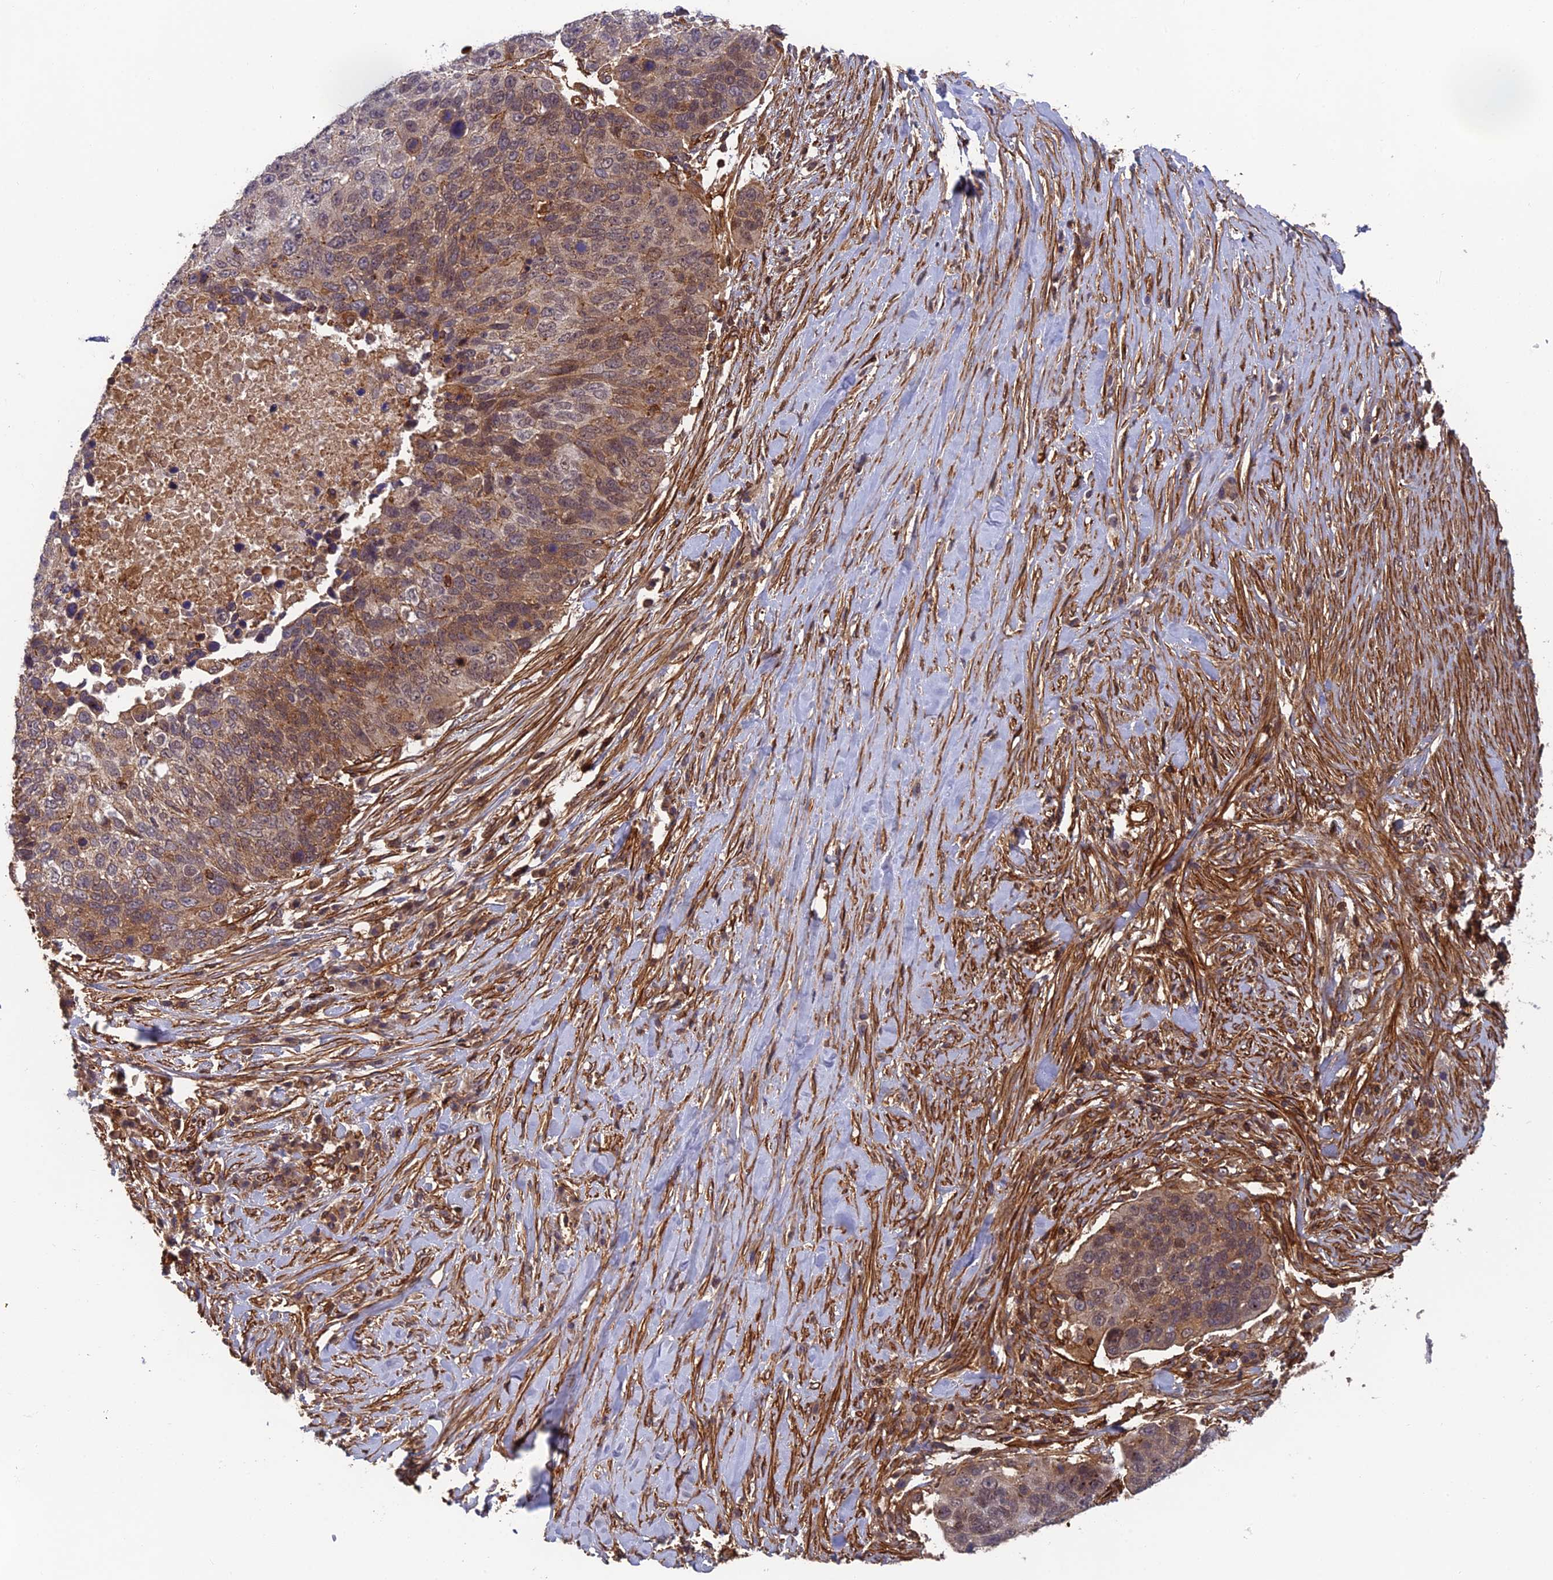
{"staining": {"intensity": "moderate", "quantity": "25%-75%", "location": "cytoplasmic/membranous"}, "tissue": "lung cancer", "cell_type": "Tumor cells", "image_type": "cancer", "snomed": [{"axis": "morphology", "description": "Normal tissue, NOS"}, {"axis": "morphology", "description": "Squamous cell carcinoma, NOS"}, {"axis": "topography", "description": "Lymph node"}, {"axis": "topography", "description": "Lung"}], "caption": "A brown stain highlights moderate cytoplasmic/membranous staining of a protein in squamous cell carcinoma (lung) tumor cells.", "gene": "OSBPL1A", "patient": {"sex": "male", "age": 66}}